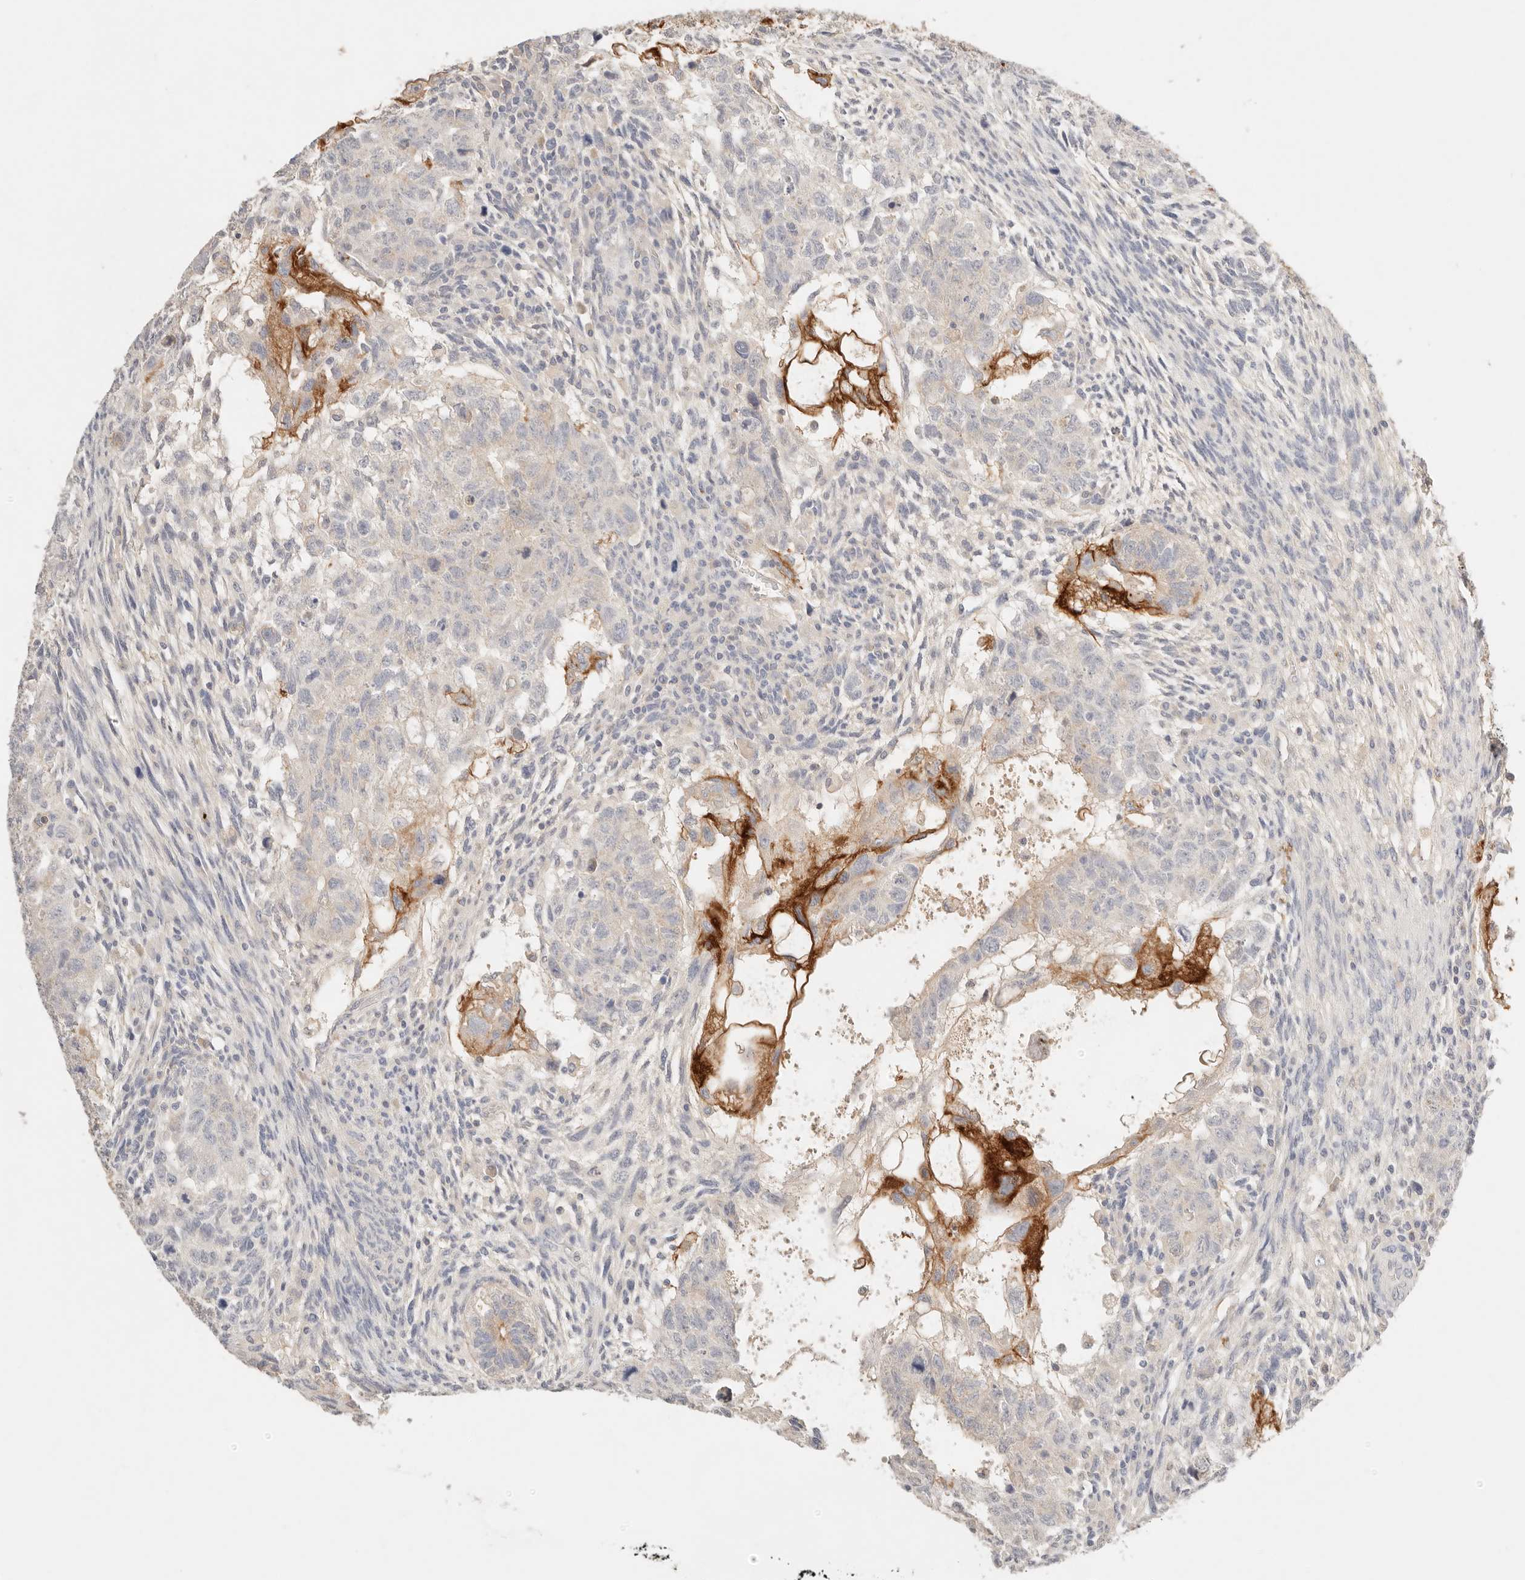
{"staining": {"intensity": "strong", "quantity": "<25%", "location": "cytoplasmic/membranous"}, "tissue": "testis cancer", "cell_type": "Tumor cells", "image_type": "cancer", "snomed": [{"axis": "morphology", "description": "Normal tissue, NOS"}, {"axis": "morphology", "description": "Carcinoma, Embryonal, NOS"}, {"axis": "topography", "description": "Testis"}], "caption": "Testis cancer (embryonal carcinoma) stained with IHC exhibits strong cytoplasmic/membranous staining in approximately <25% of tumor cells.", "gene": "CEP120", "patient": {"sex": "male", "age": 36}}